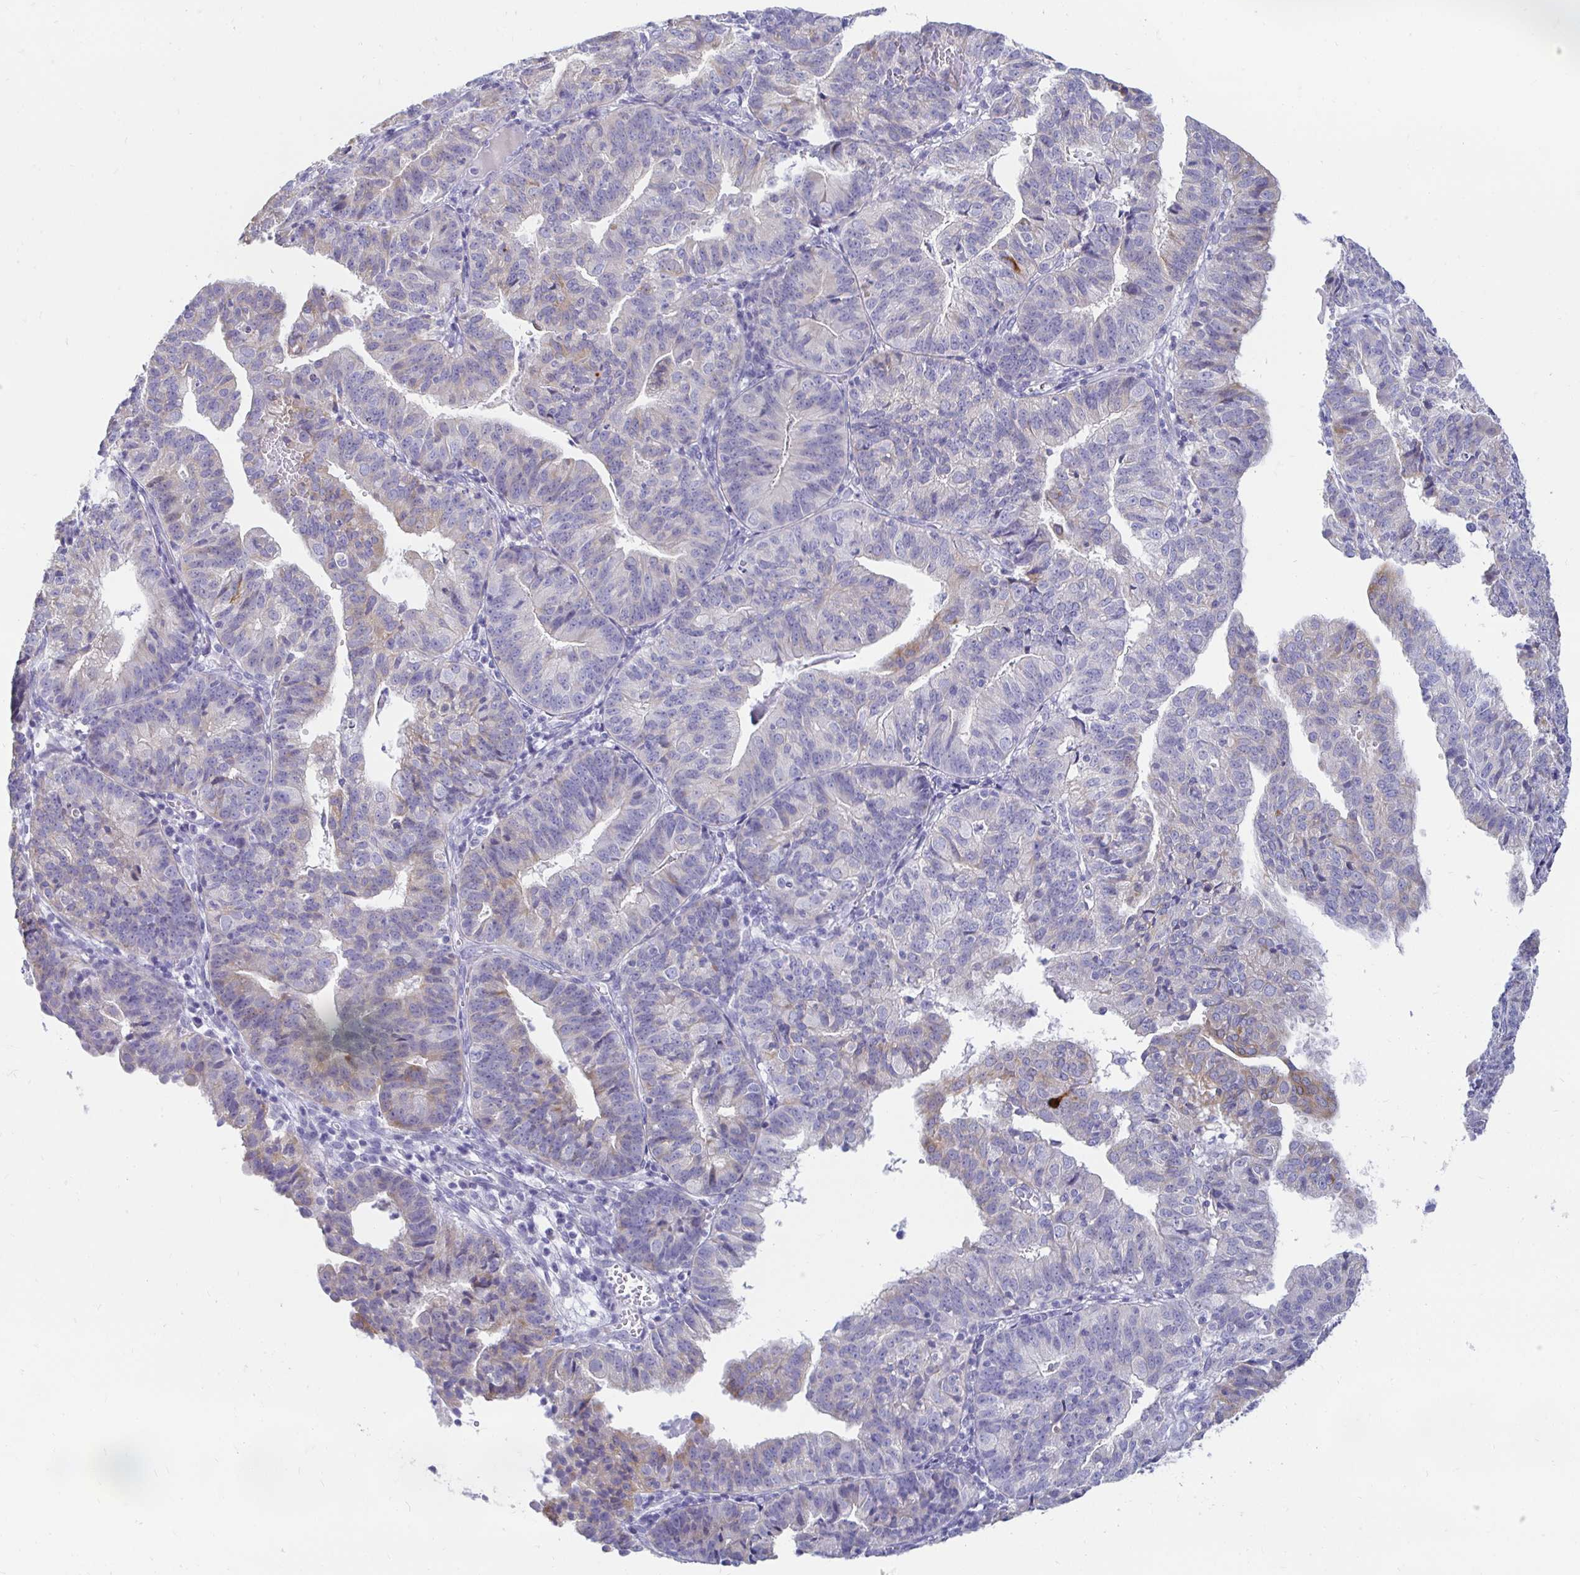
{"staining": {"intensity": "weak", "quantity": "<25%", "location": "cytoplasmic/membranous"}, "tissue": "endometrial cancer", "cell_type": "Tumor cells", "image_type": "cancer", "snomed": [{"axis": "morphology", "description": "Adenocarcinoma, NOS"}, {"axis": "topography", "description": "Endometrium"}], "caption": "An image of endometrial cancer stained for a protein demonstrates no brown staining in tumor cells. Brightfield microscopy of IHC stained with DAB (brown) and hematoxylin (blue), captured at high magnification.", "gene": "PEG10", "patient": {"sex": "female", "age": 56}}